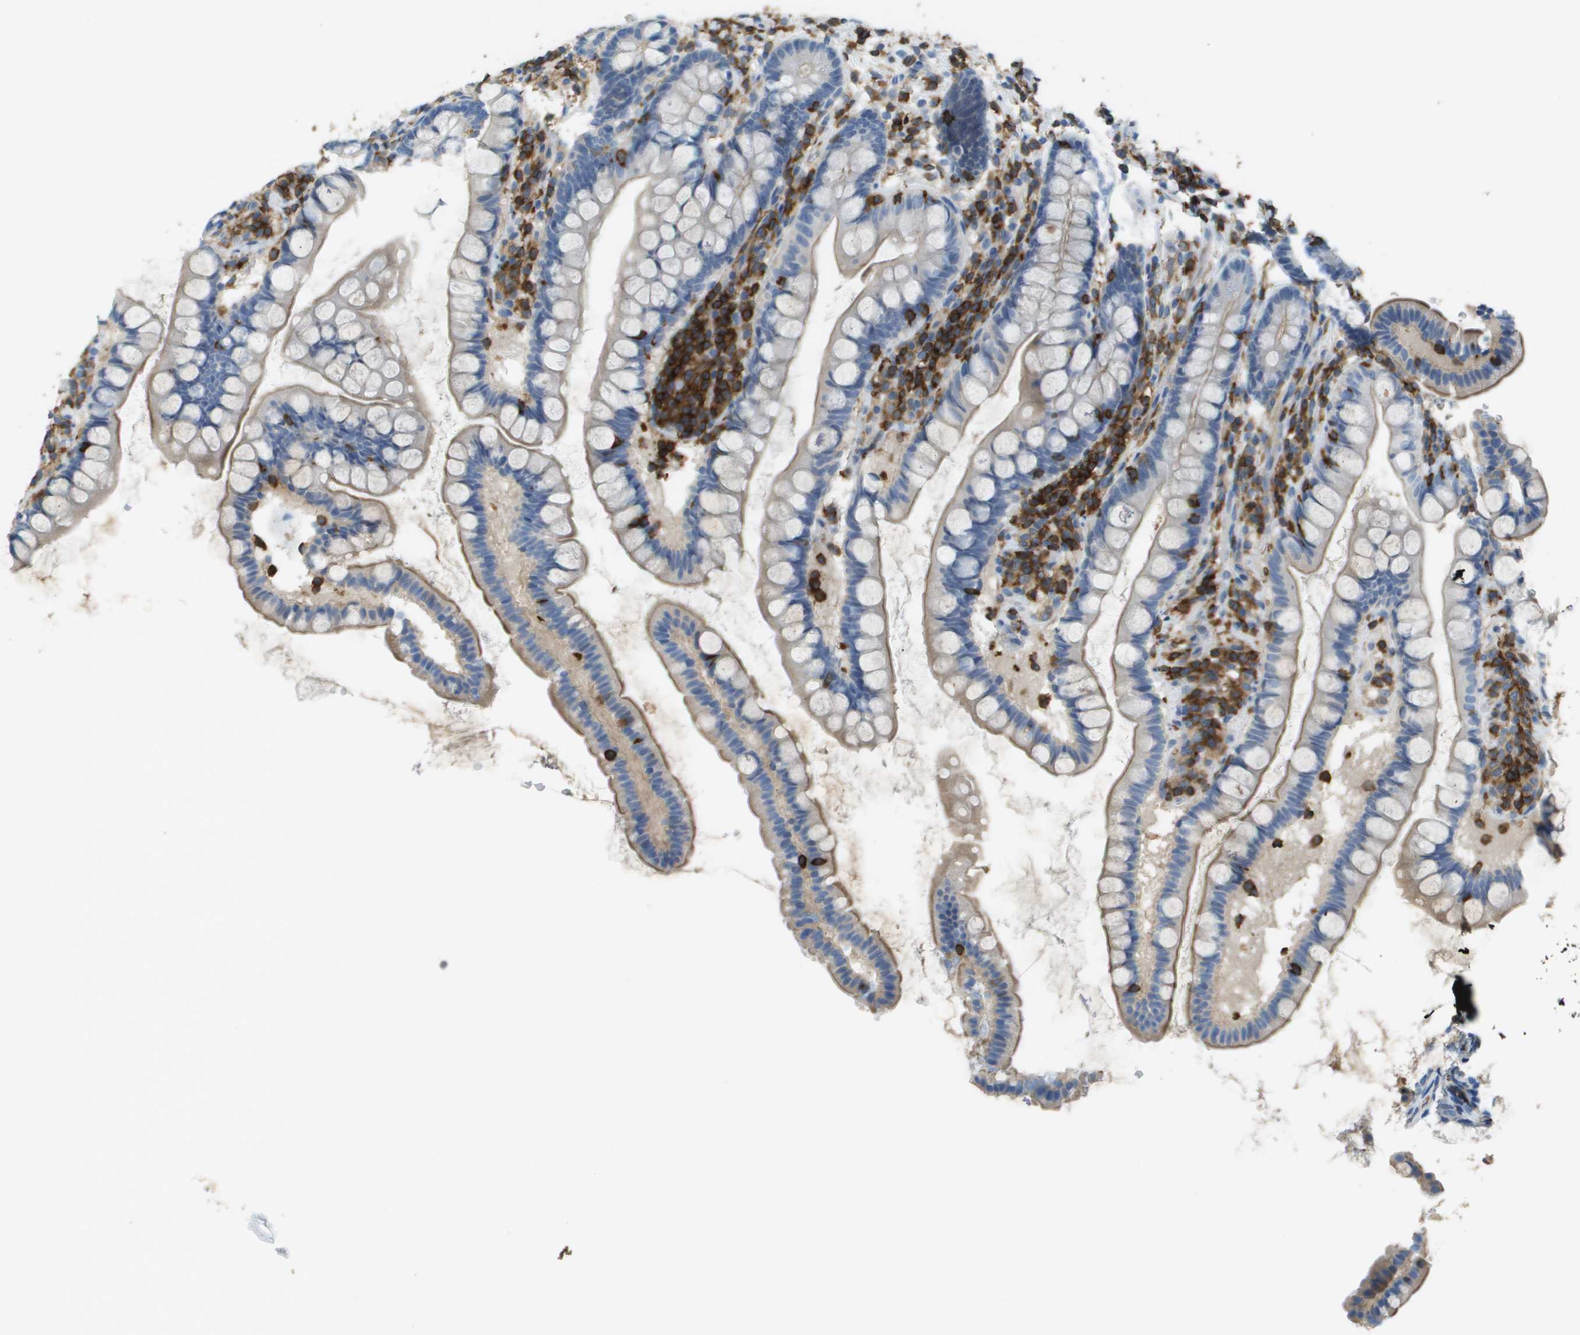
{"staining": {"intensity": "weak", "quantity": "25%-75%", "location": "cytoplasmic/membranous"}, "tissue": "small intestine", "cell_type": "Glandular cells", "image_type": "normal", "snomed": [{"axis": "morphology", "description": "Normal tissue, NOS"}, {"axis": "topography", "description": "Small intestine"}], "caption": "A brown stain highlights weak cytoplasmic/membranous expression of a protein in glandular cells of benign human small intestine. The protein is shown in brown color, while the nuclei are stained blue.", "gene": "APBB1IP", "patient": {"sex": "female", "age": 84}}